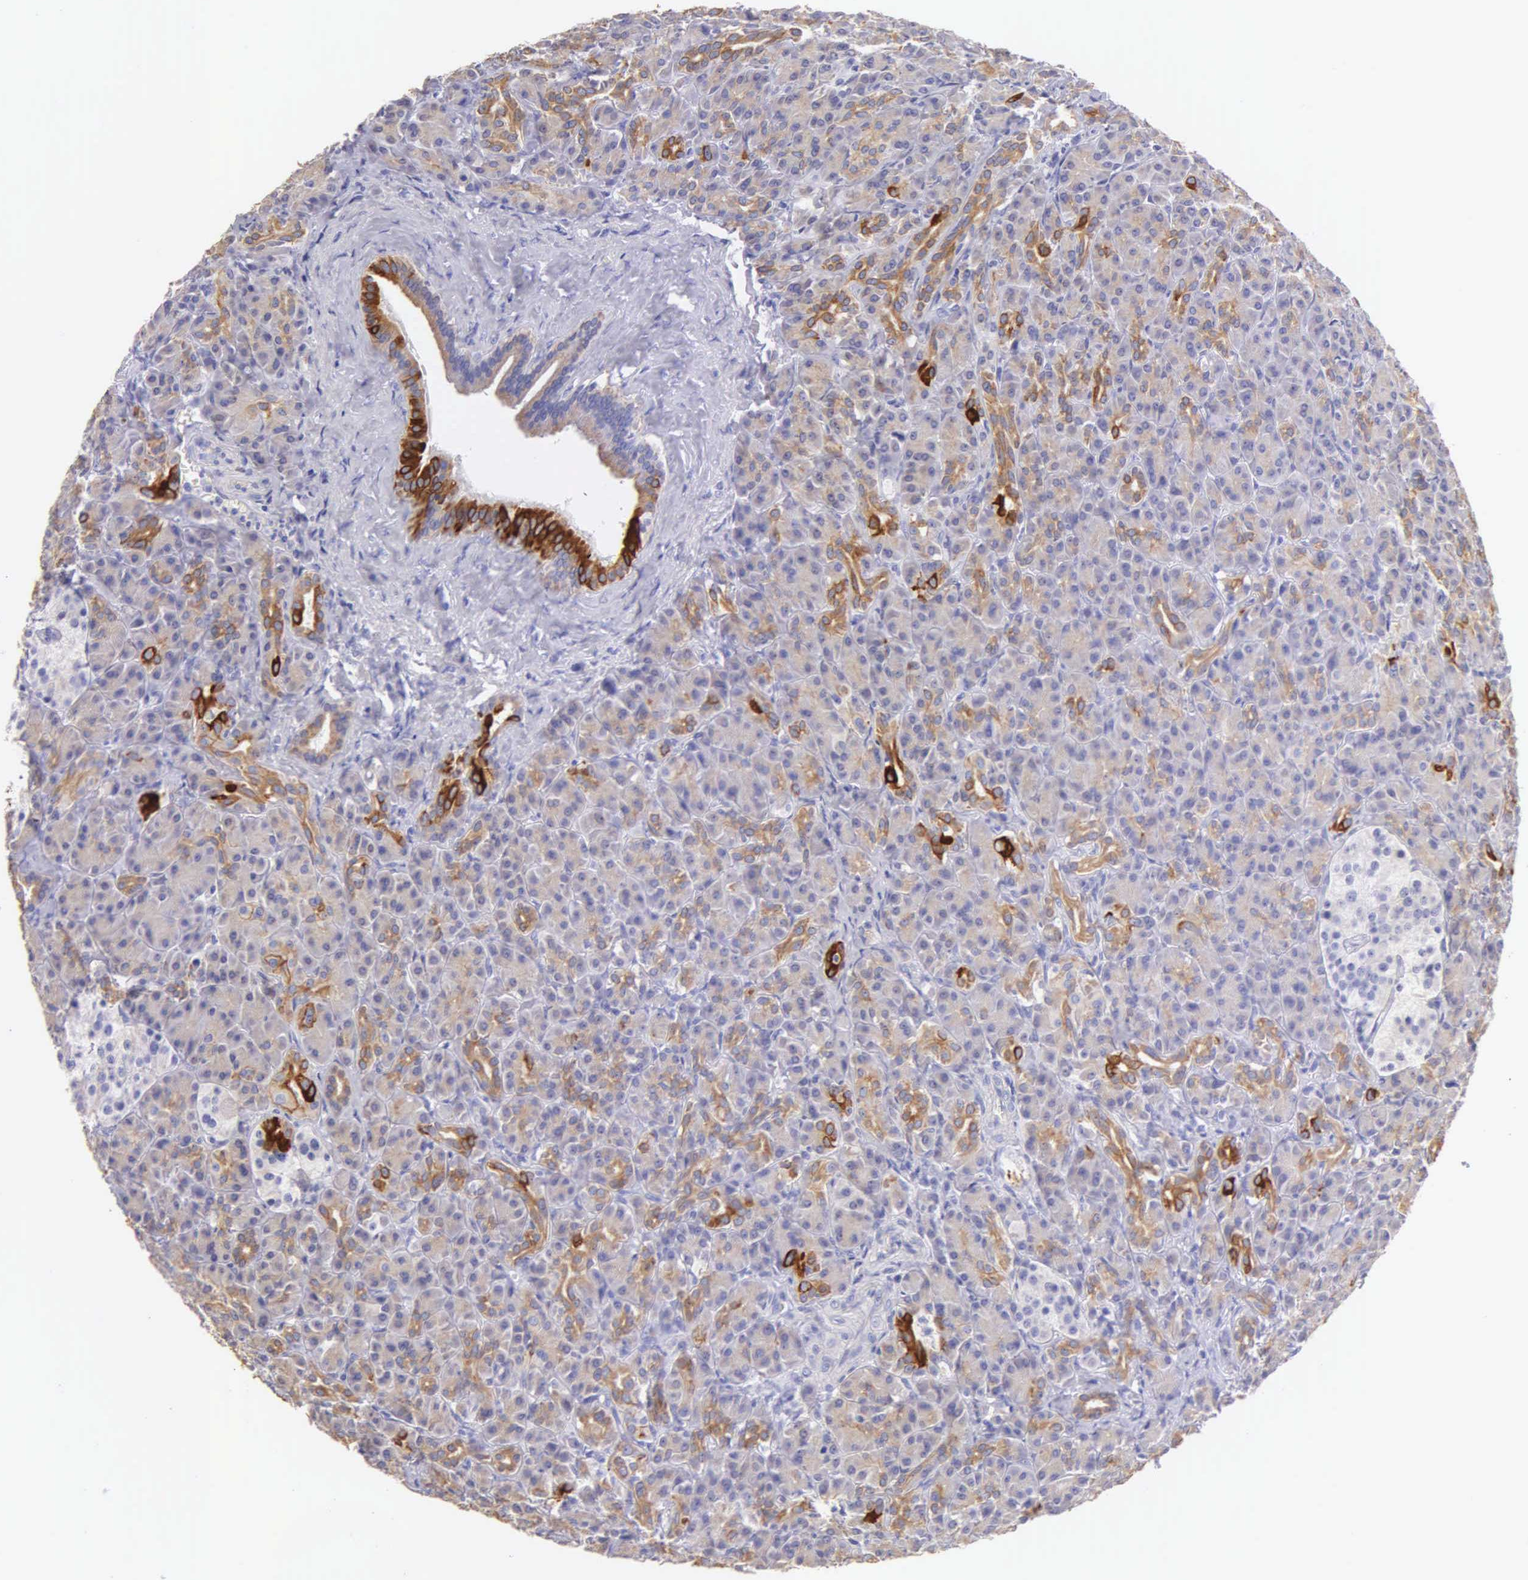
{"staining": {"intensity": "strong", "quantity": "<25%", "location": "cytoplasmic/membranous"}, "tissue": "pancreas", "cell_type": "Exocrine glandular cells", "image_type": "normal", "snomed": [{"axis": "morphology", "description": "Normal tissue, NOS"}, {"axis": "topography", "description": "Lymph node"}, {"axis": "topography", "description": "Pancreas"}], "caption": "A brown stain shows strong cytoplasmic/membranous staining of a protein in exocrine glandular cells of unremarkable pancreas. (DAB (3,3'-diaminobenzidine) IHC with brightfield microscopy, high magnification).", "gene": "KRT17", "patient": {"sex": "male", "age": 59}}